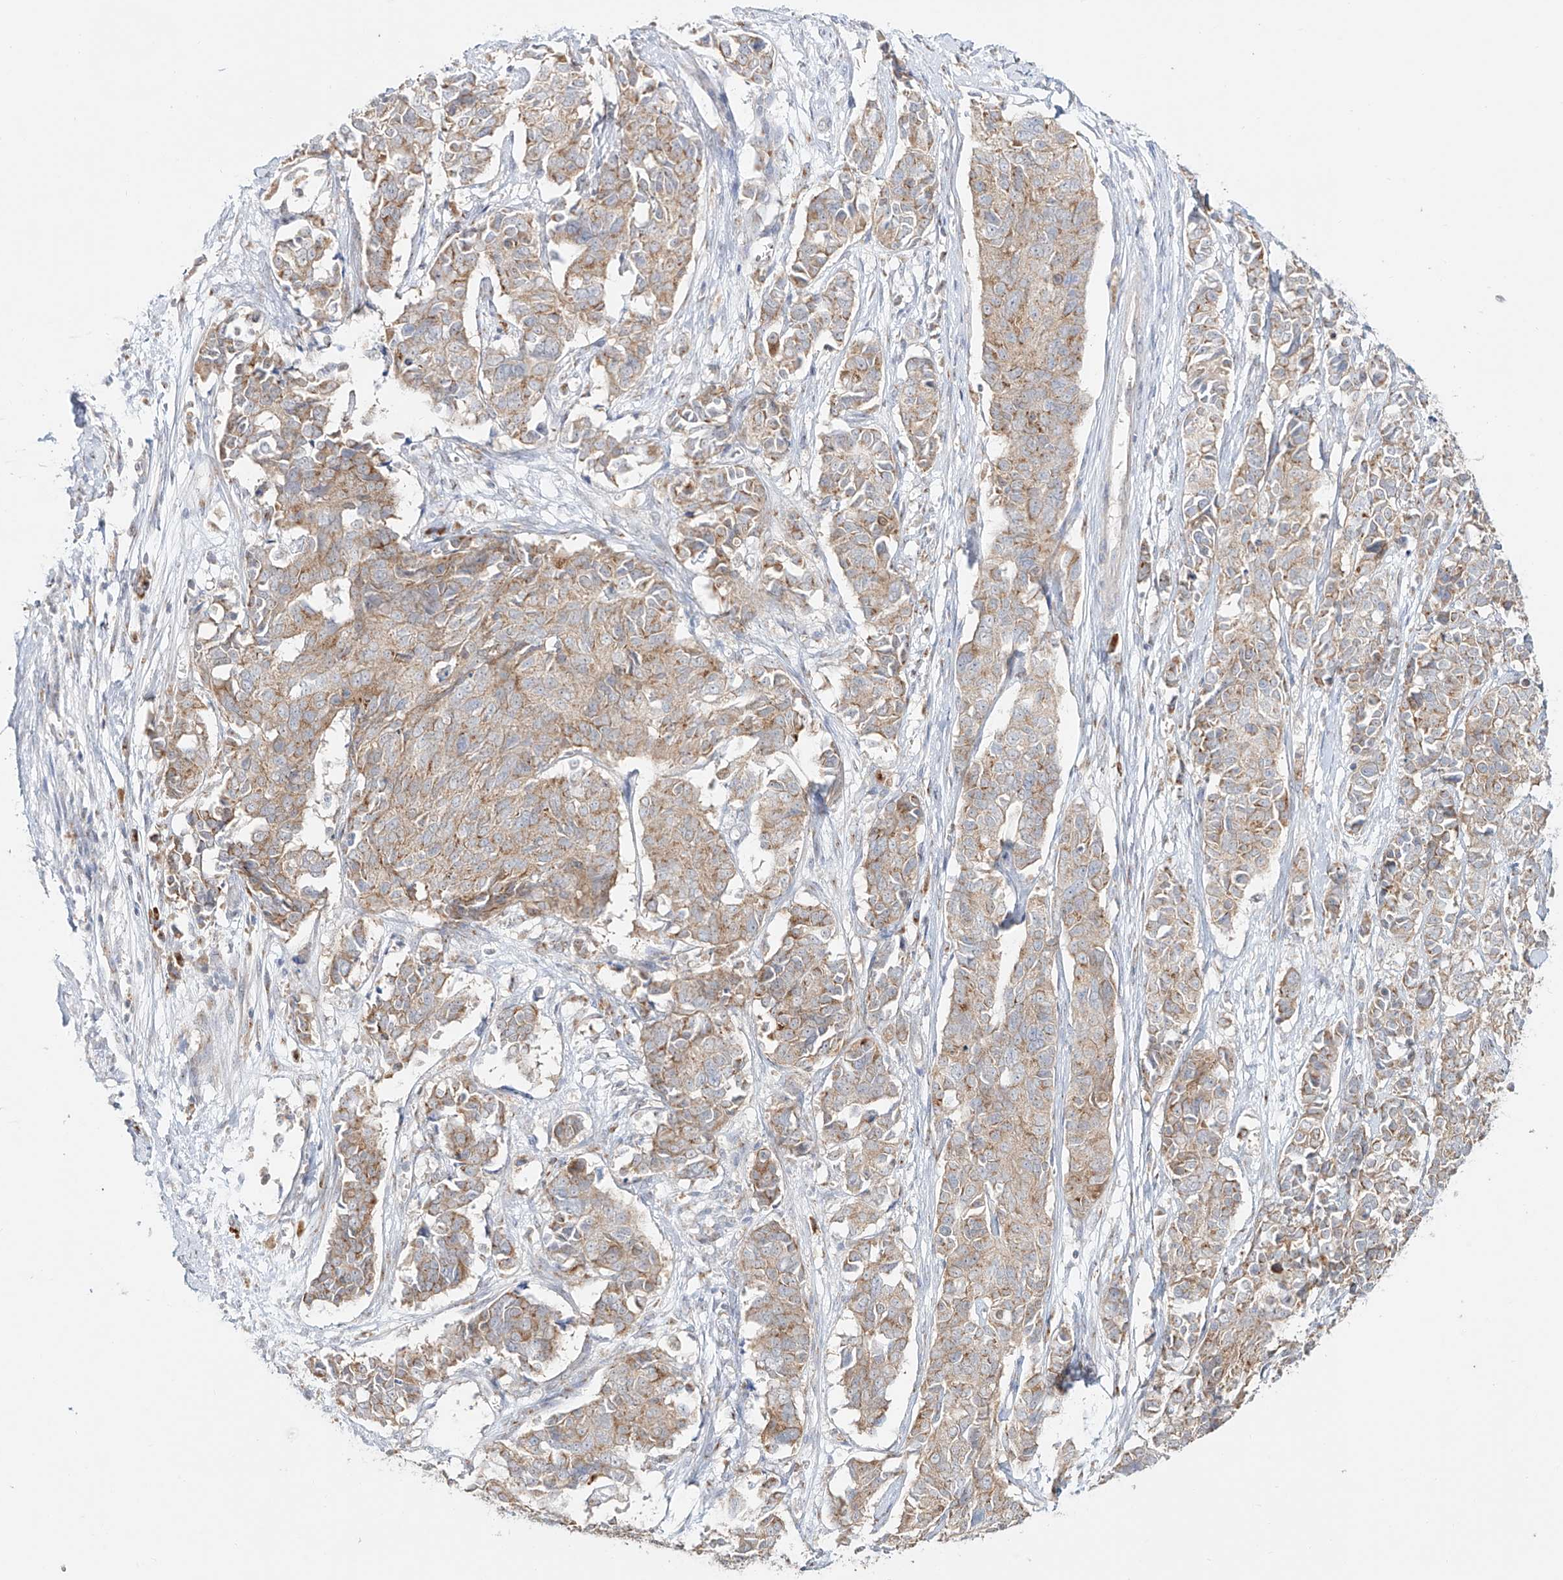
{"staining": {"intensity": "weak", "quantity": ">75%", "location": "cytoplasmic/membranous"}, "tissue": "cervical cancer", "cell_type": "Tumor cells", "image_type": "cancer", "snomed": [{"axis": "morphology", "description": "Normal tissue, NOS"}, {"axis": "morphology", "description": "Squamous cell carcinoma, NOS"}, {"axis": "topography", "description": "Cervix"}], "caption": "Brown immunohistochemical staining in cervical cancer demonstrates weak cytoplasmic/membranous expression in approximately >75% of tumor cells.", "gene": "BSDC1", "patient": {"sex": "female", "age": 35}}